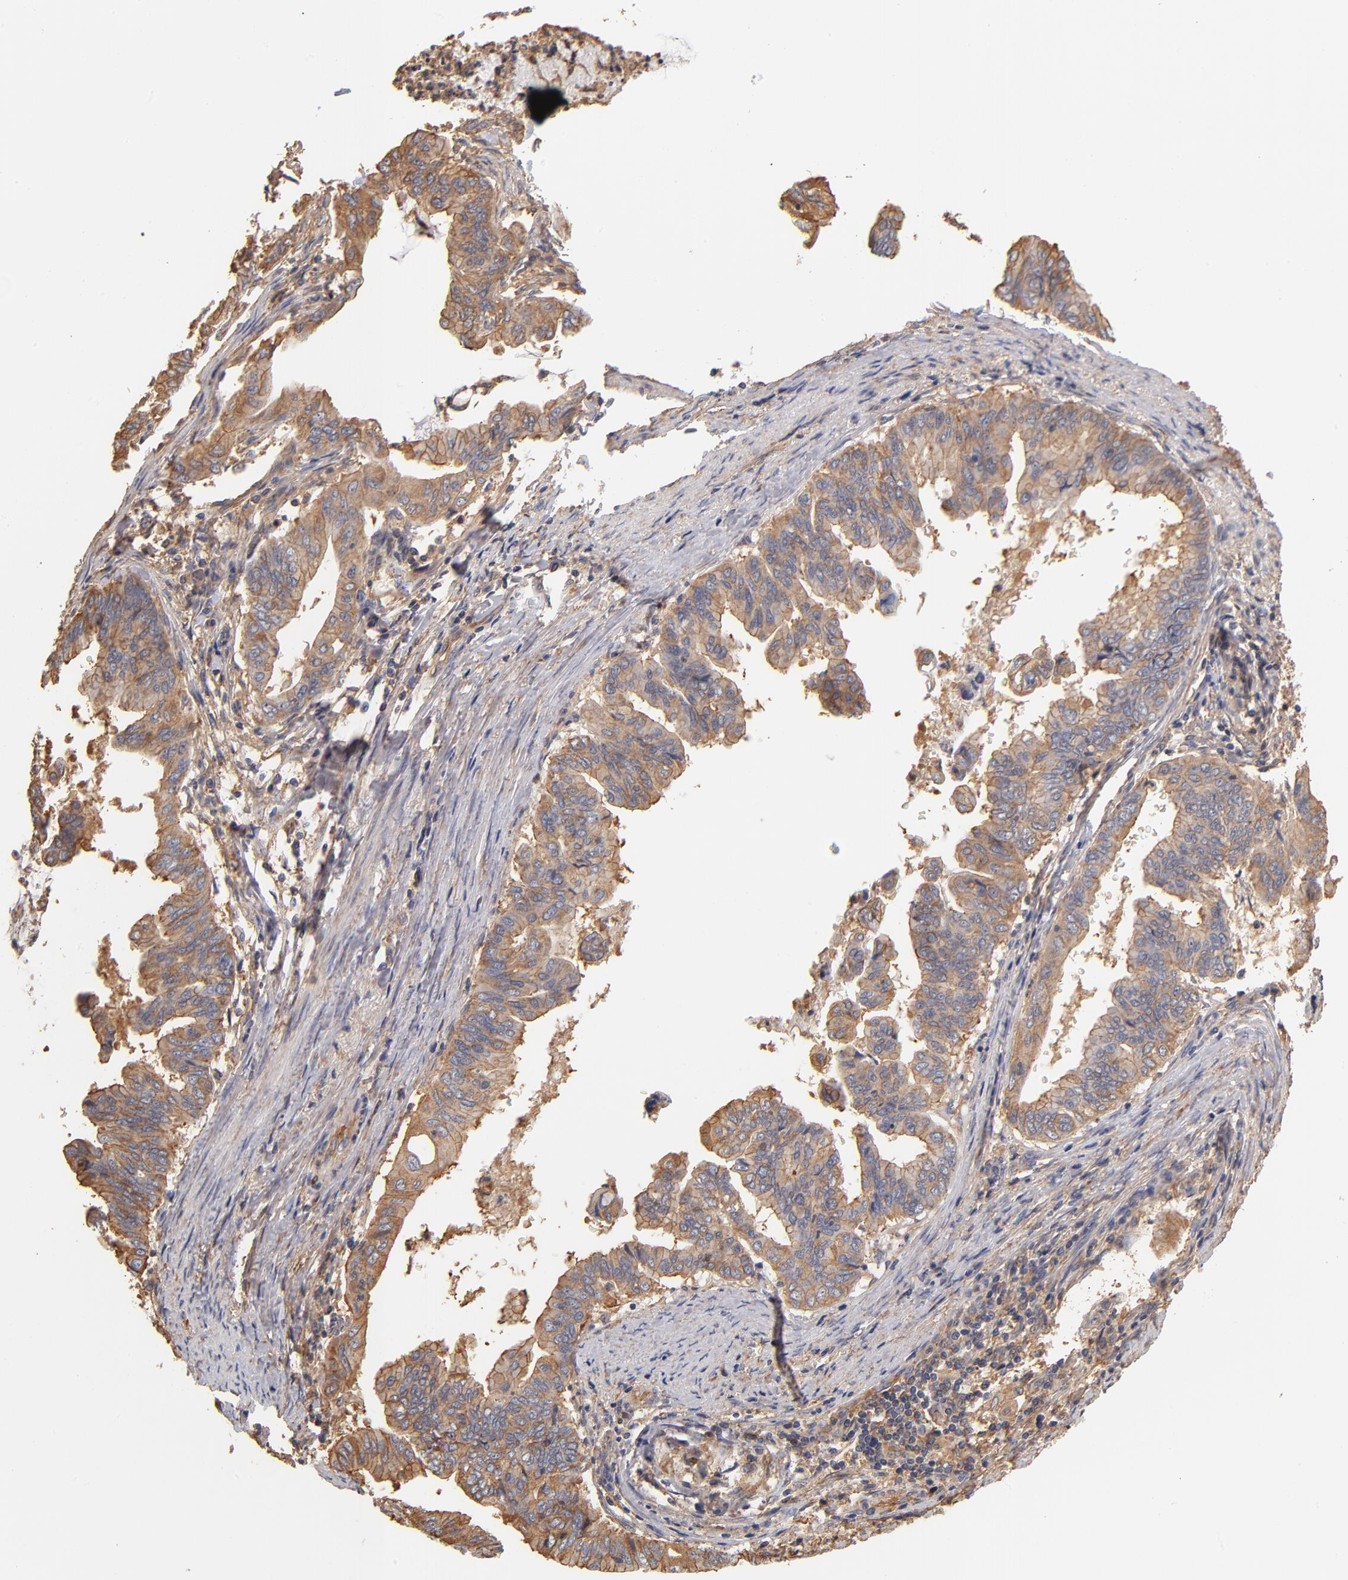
{"staining": {"intensity": "weak", "quantity": ">75%", "location": "cytoplasmic/membranous"}, "tissue": "stomach cancer", "cell_type": "Tumor cells", "image_type": "cancer", "snomed": [{"axis": "morphology", "description": "Adenocarcinoma, NOS"}, {"axis": "topography", "description": "Stomach, upper"}], "caption": "Protein expression analysis of adenocarcinoma (stomach) reveals weak cytoplasmic/membranous staining in about >75% of tumor cells.", "gene": "FCMR", "patient": {"sex": "male", "age": 80}}